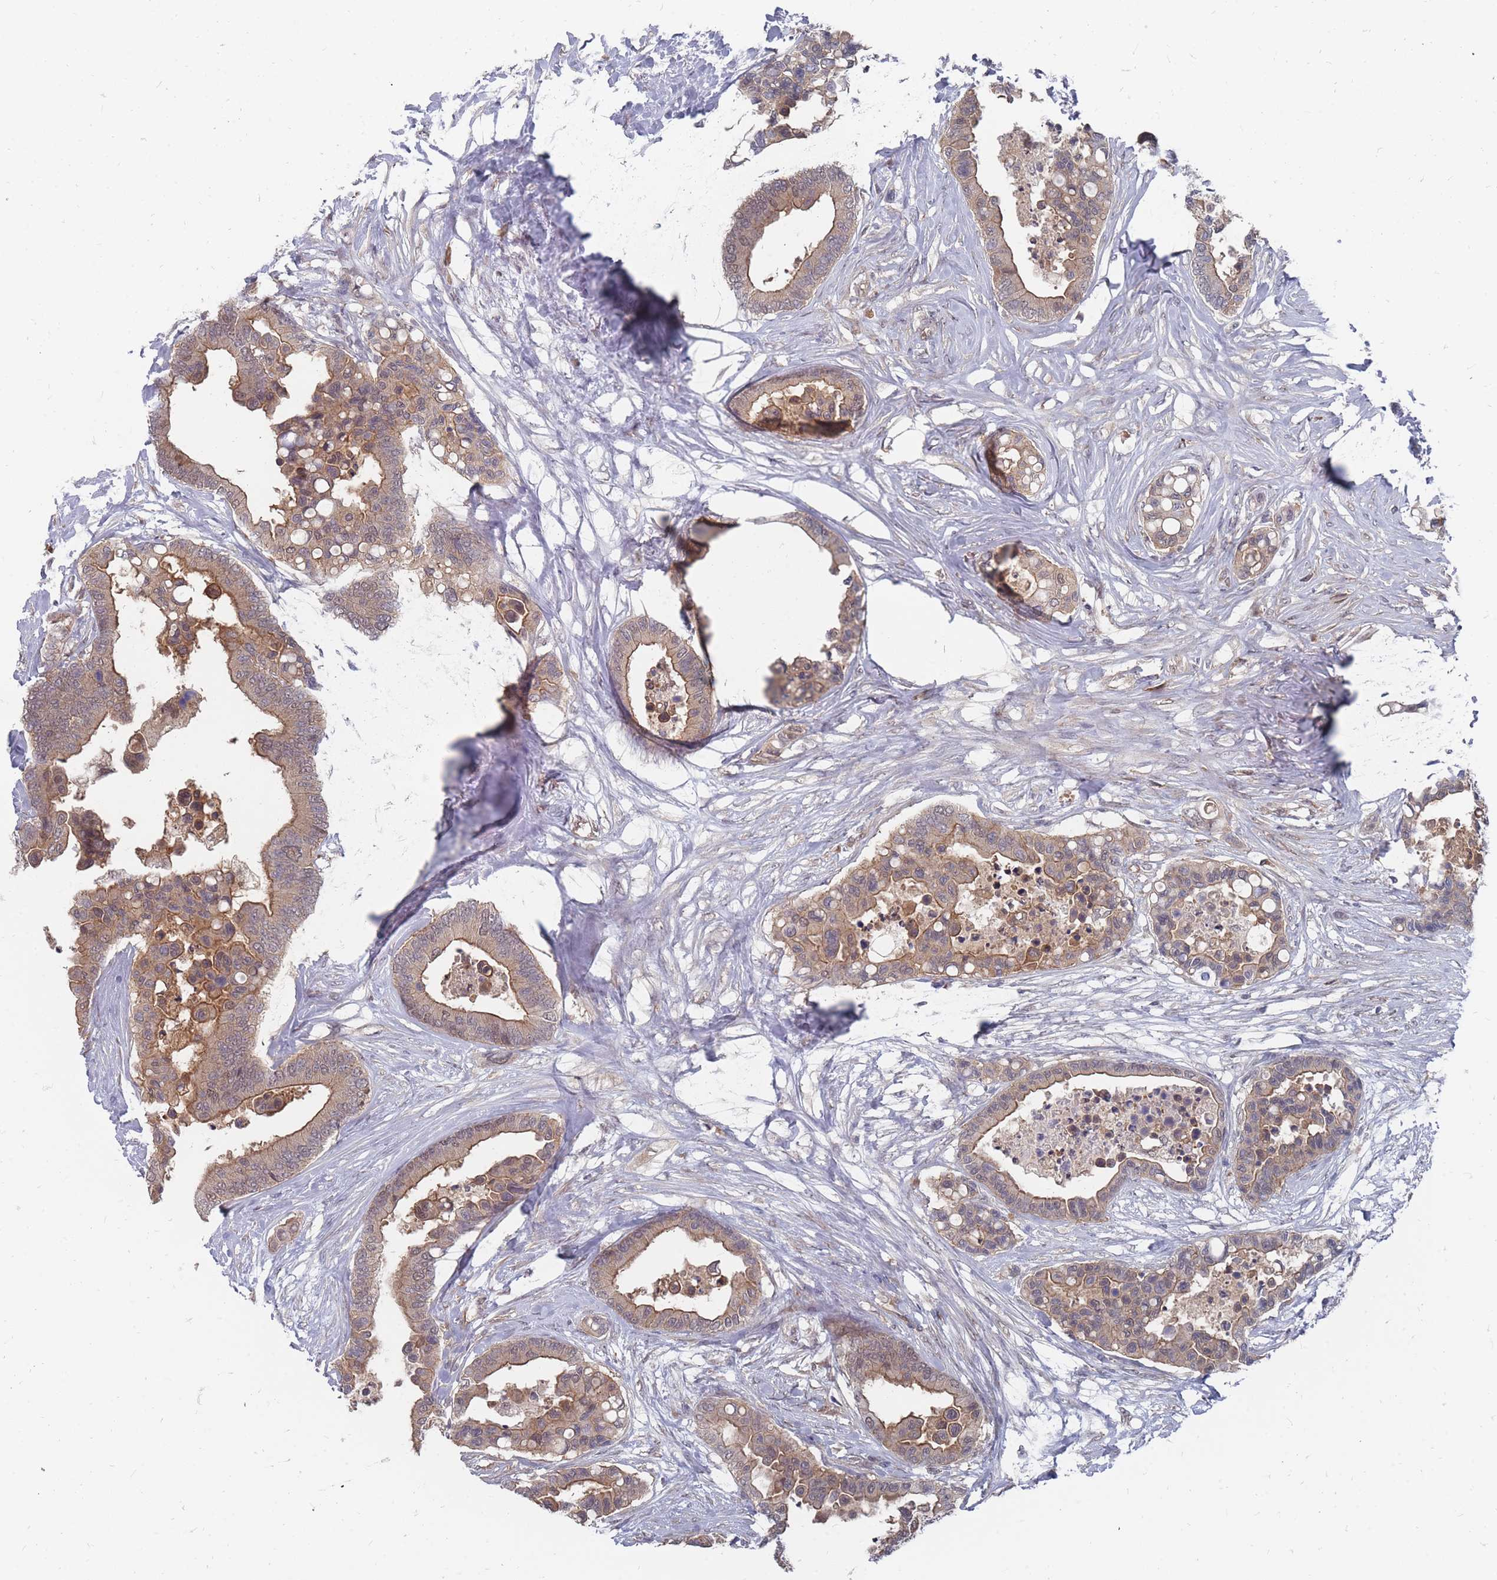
{"staining": {"intensity": "moderate", "quantity": ">75%", "location": "cytoplasmic/membranous"}, "tissue": "colorectal cancer", "cell_type": "Tumor cells", "image_type": "cancer", "snomed": [{"axis": "morphology", "description": "Adenocarcinoma, NOS"}, {"axis": "topography", "description": "Colon"}], "caption": "Immunohistochemical staining of human colorectal cancer (adenocarcinoma) exhibits moderate cytoplasmic/membranous protein staining in approximately >75% of tumor cells. The staining was performed using DAB, with brown indicating positive protein expression. Nuclei are stained blue with hematoxylin.", "gene": "NKD1", "patient": {"sex": "male", "age": 82}}